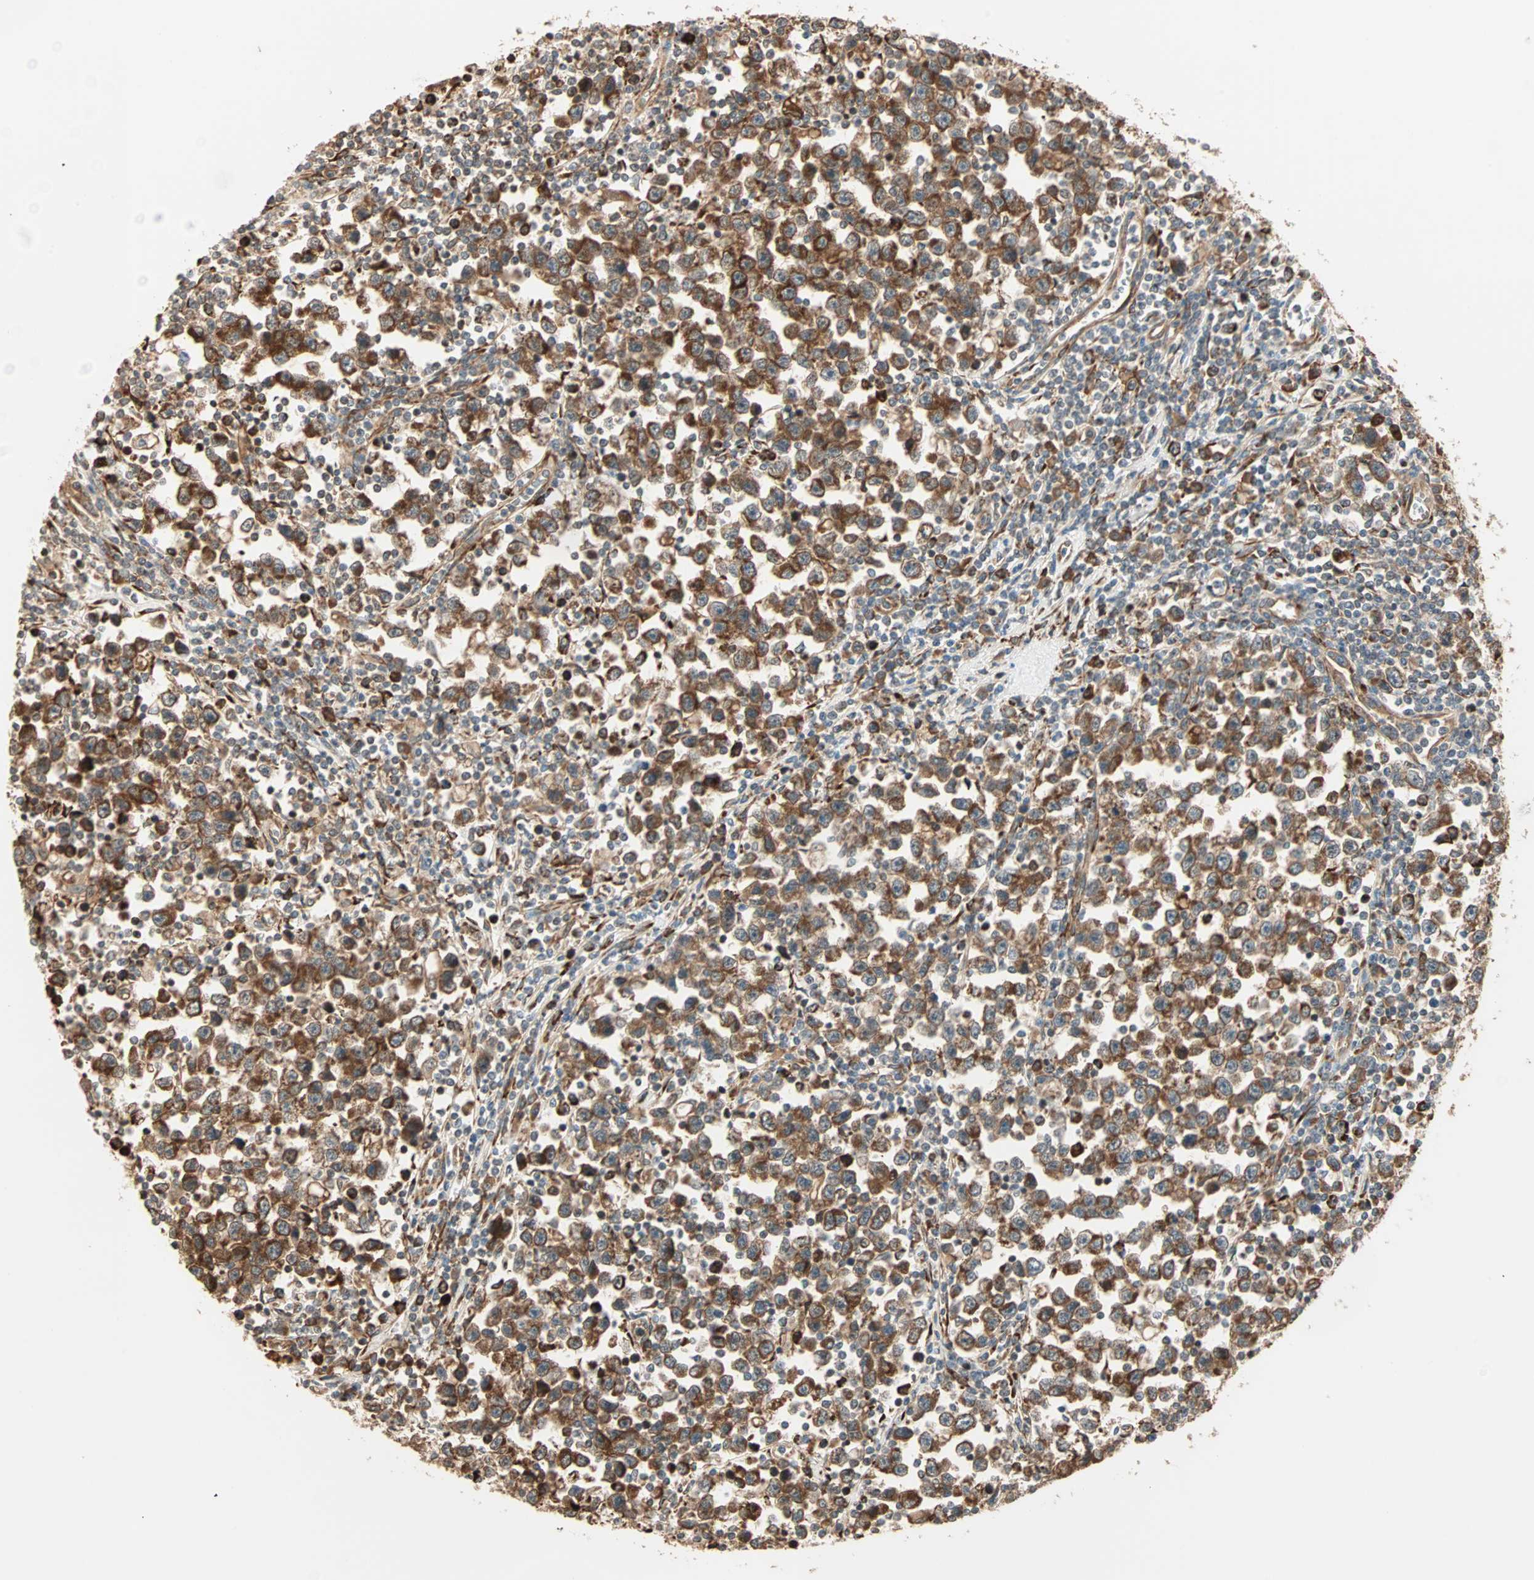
{"staining": {"intensity": "strong", "quantity": ">75%", "location": "cytoplasmic/membranous"}, "tissue": "testis cancer", "cell_type": "Tumor cells", "image_type": "cancer", "snomed": [{"axis": "morphology", "description": "Seminoma, NOS"}, {"axis": "topography", "description": "Testis"}], "caption": "Immunohistochemistry of testis seminoma reveals high levels of strong cytoplasmic/membranous positivity in about >75% of tumor cells. (Brightfield microscopy of DAB IHC at high magnification).", "gene": "P4HA1", "patient": {"sex": "male", "age": 43}}